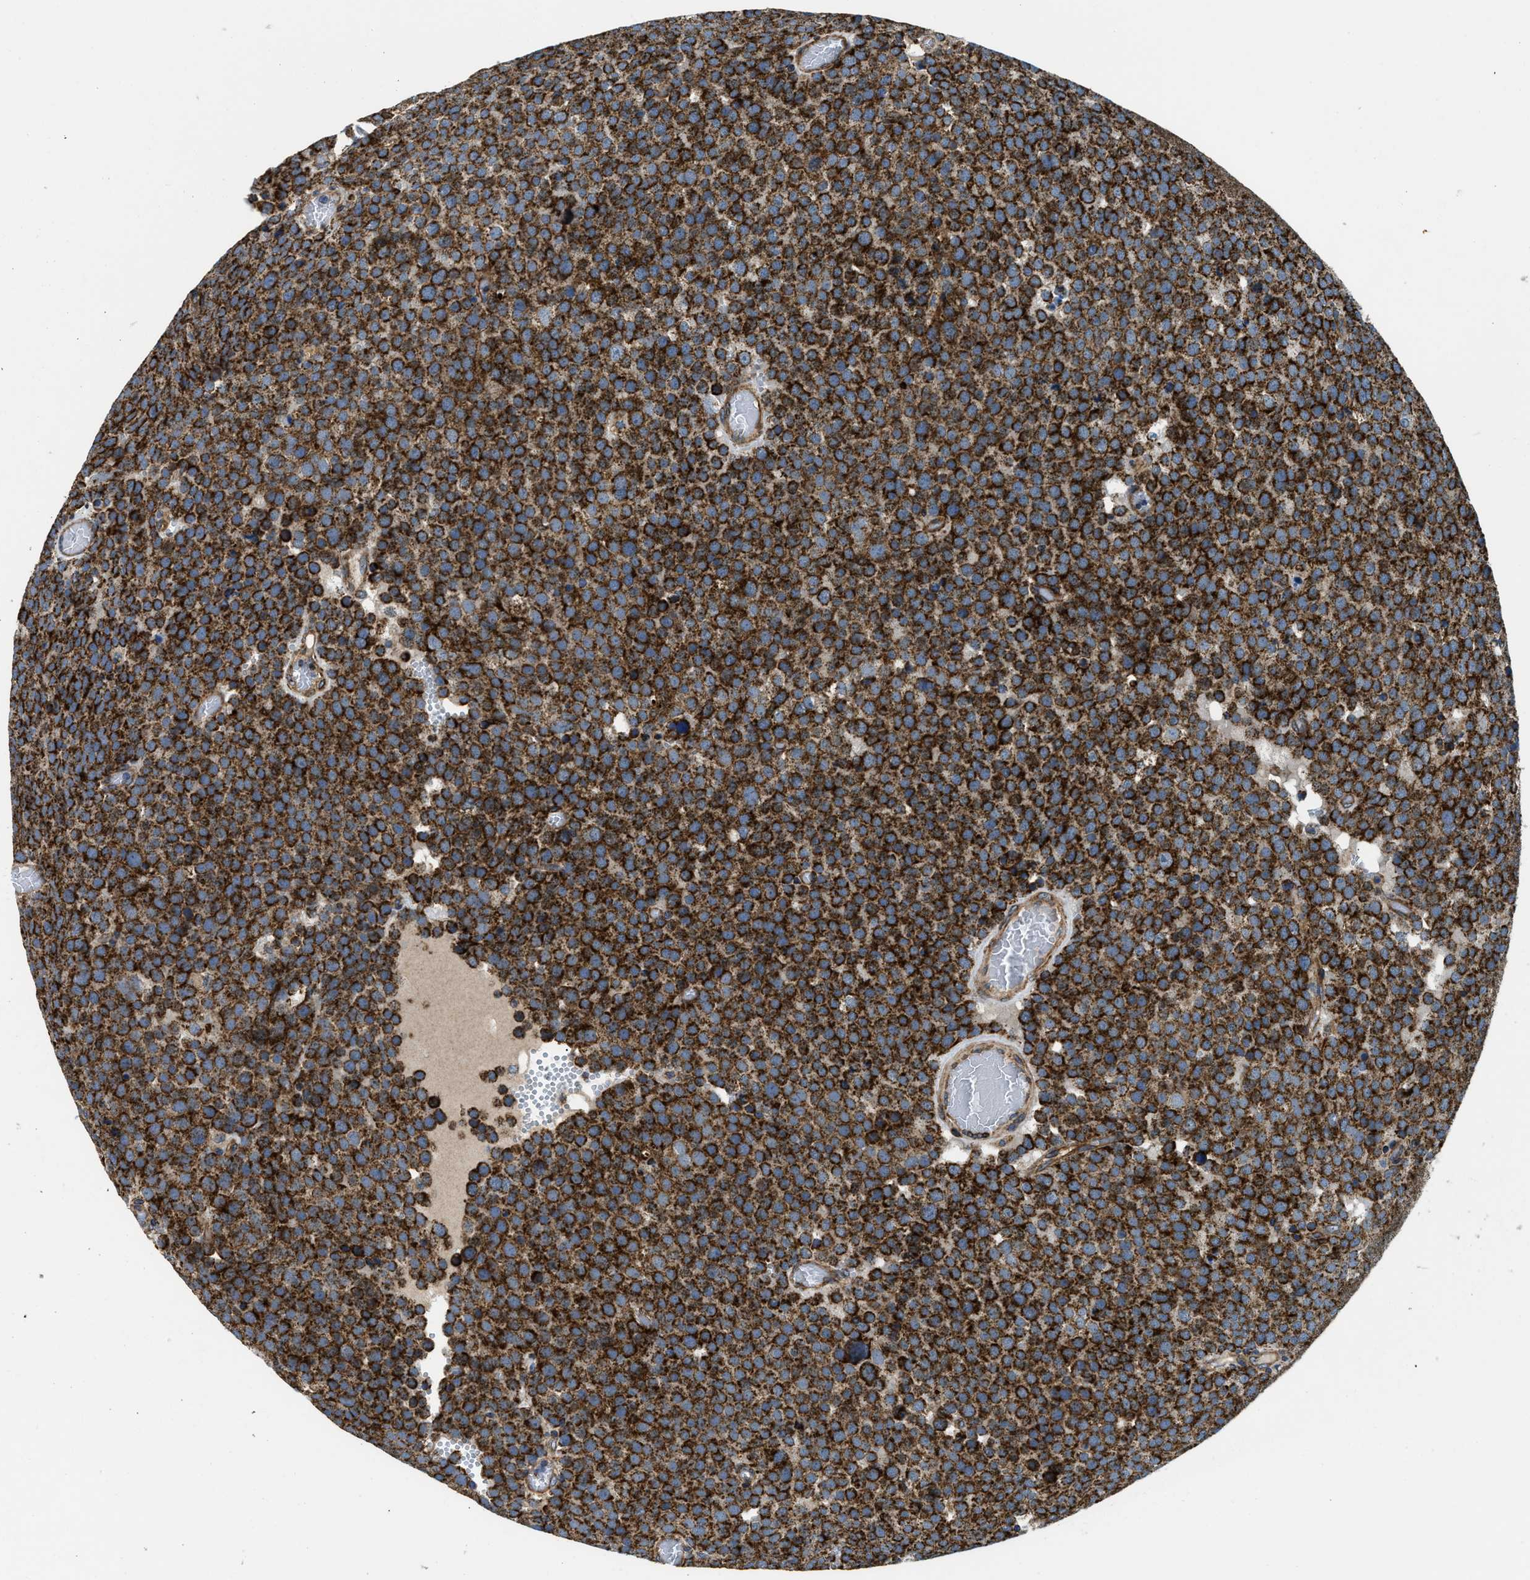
{"staining": {"intensity": "strong", "quantity": ">75%", "location": "cytoplasmic/membranous"}, "tissue": "testis cancer", "cell_type": "Tumor cells", "image_type": "cancer", "snomed": [{"axis": "morphology", "description": "Normal tissue, NOS"}, {"axis": "morphology", "description": "Seminoma, NOS"}, {"axis": "topography", "description": "Testis"}], "caption": "A high amount of strong cytoplasmic/membranous staining is identified in approximately >75% of tumor cells in testis cancer (seminoma) tissue.", "gene": "STK33", "patient": {"sex": "male", "age": 71}}